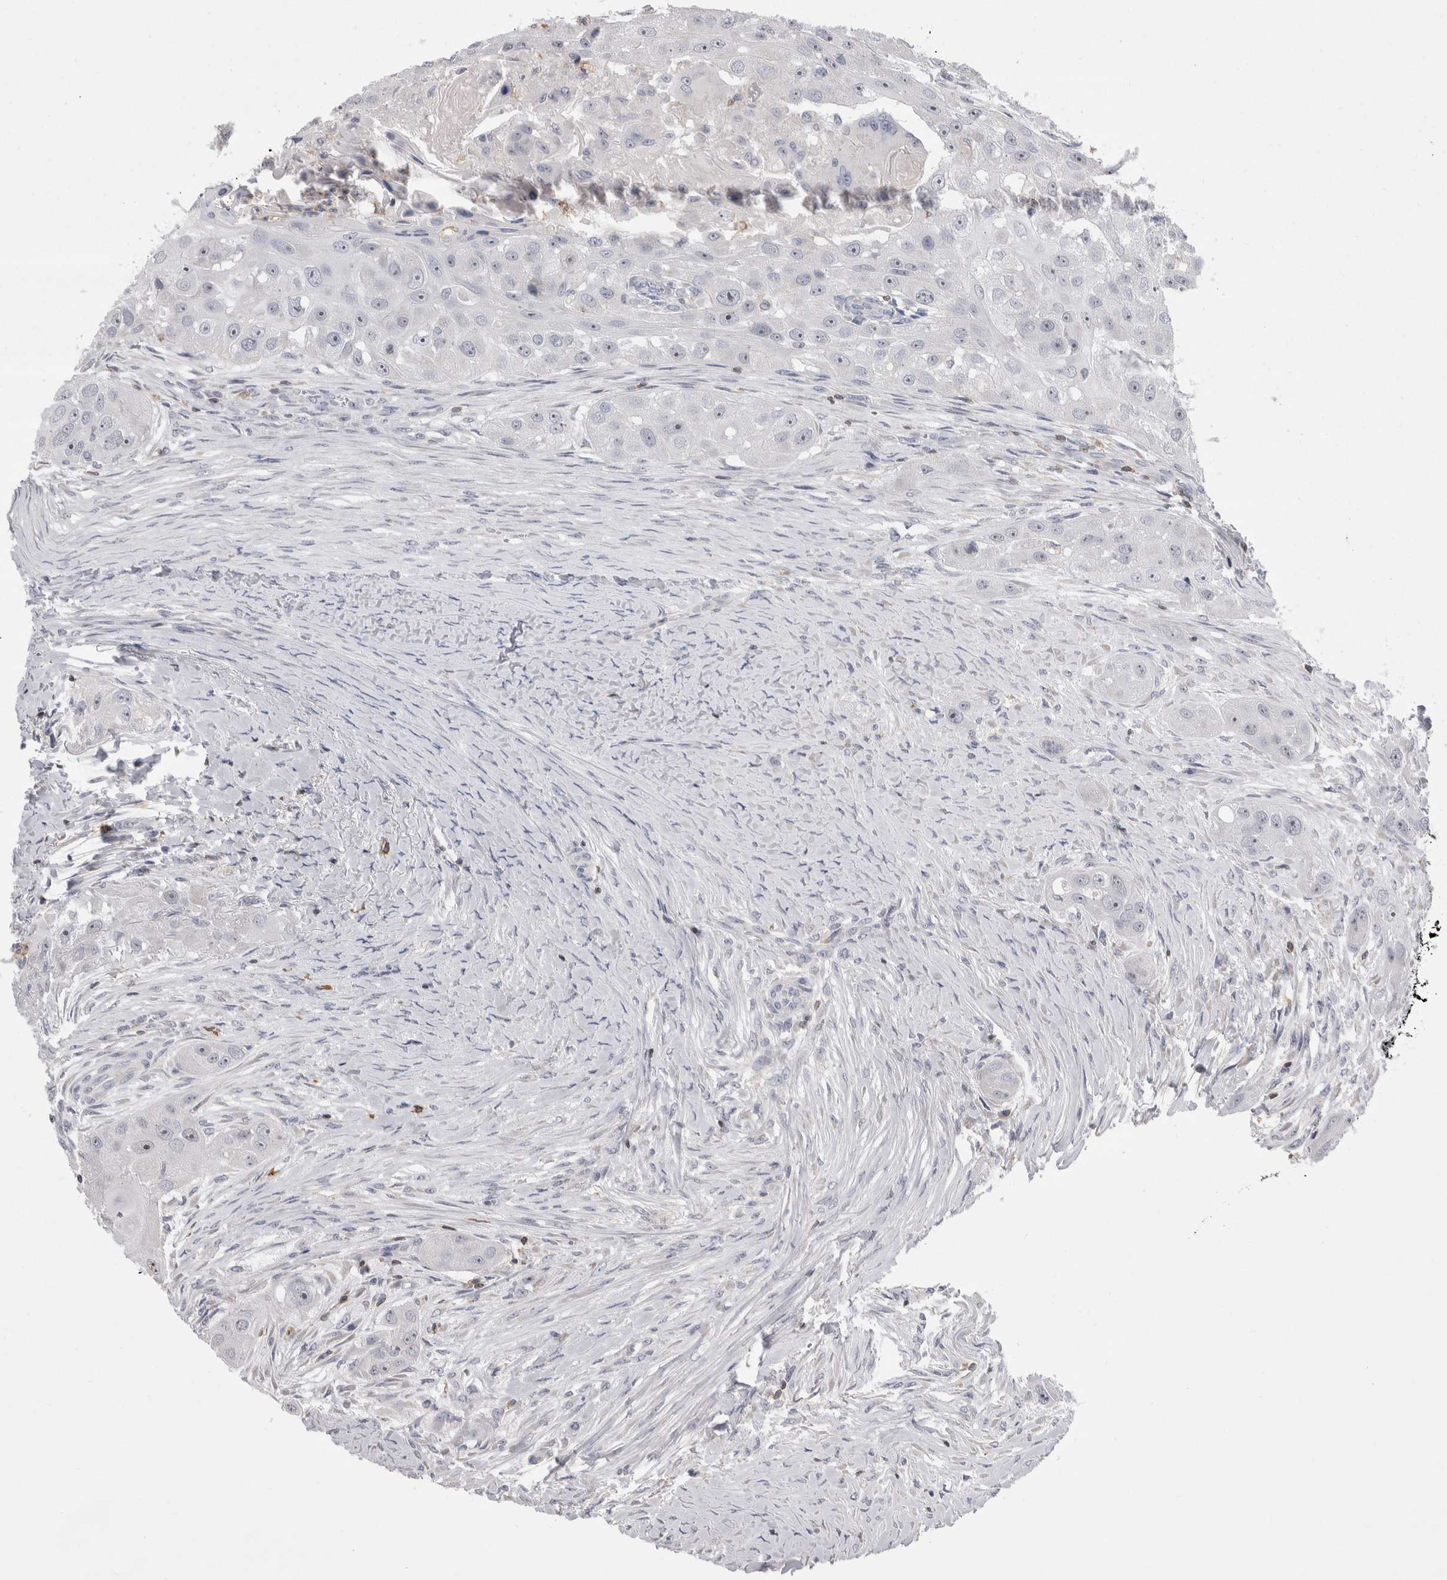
{"staining": {"intensity": "weak", "quantity": "25%-75%", "location": "nuclear"}, "tissue": "head and neck cancer", "cell_type": "Tumor cells", "image_type": "cancer", "snomed": [{"axis": "morphology", "description": "Normal tissue, NOS"}, {"axis": "morphology", "description": "Squamous cell carcinoma, NOS"}, {"axis": "topography", "description": "Skeletal muscle"}, {"axis": "topography", "description": "Head-Neck"}], "caption": "Head and neck squamous cell carcinoma stained for a protein shows weak nuclear positivity in tumor cells. (DAB IHC with brightfield microscopy, high magnification).", "gene": "CEP295NL", "patient": {"sex": "male", "age": 51}}